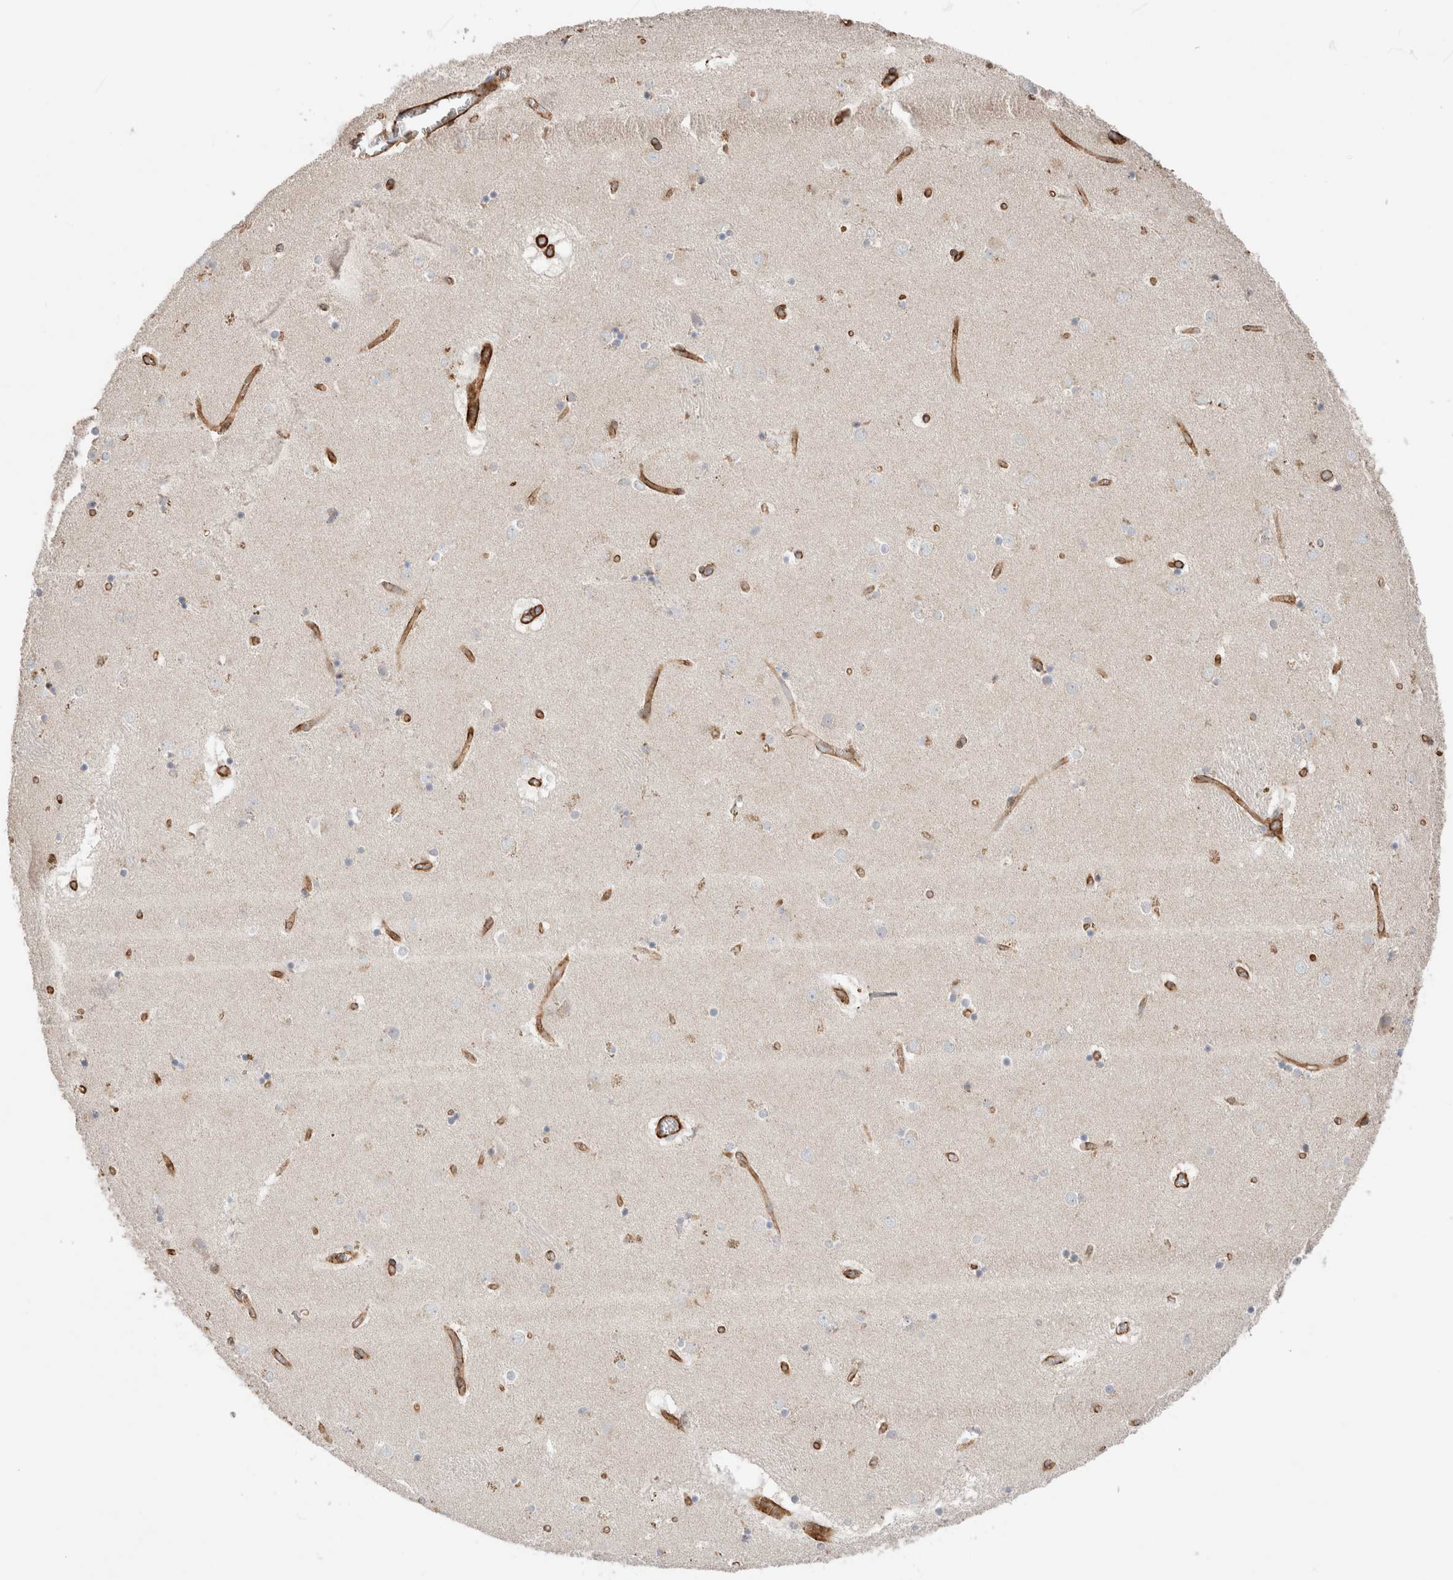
{"staining": {"intensity": "negative", "quantity": "none", "location": "none"}, "tissue": "caudate", "cell_type": "Glial cells", "image_type": "normal", "snomed": [{"axis": "morphology", "description": "Normal tissue, NOS"}, {"axis": "topography", "description": "Lateral ventricle wall"}], "caption": "This micrograph is of benign caudate stained with IHC to label a protein in brown with the nuclei are counter-stained blue. There is no positivity in glial cells.", "gene": "RAB32", "patient": {"sex": "male", "age": 70}}